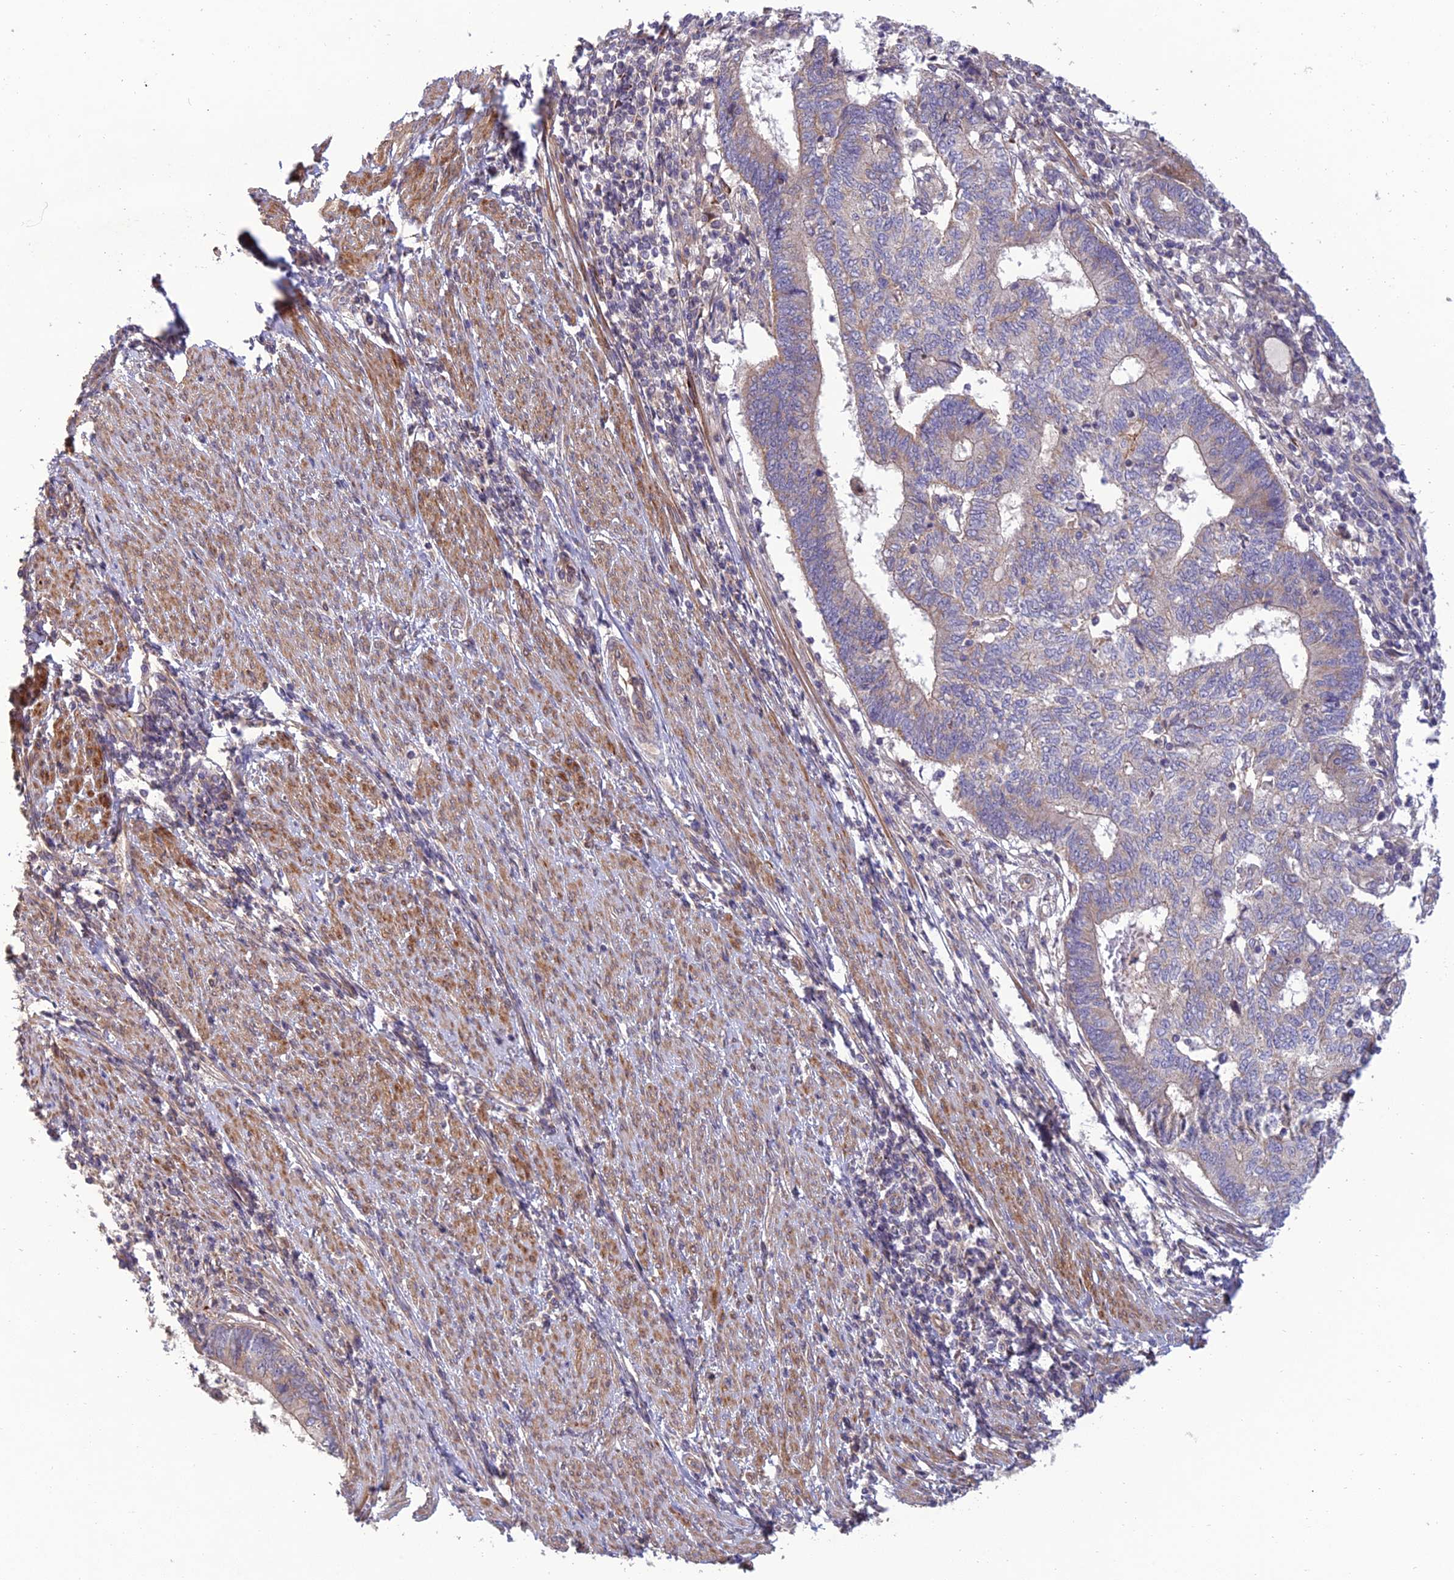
{"staining": {"intensity": "weak", "quantity": "<25%", "location": "cytoplasmic/membranous"}, "tissue": "endometrial cancer", "cell_type": "Tumor cells", "image_type": "cancer", "snomed": [{"axis": "morphology", "description": "Adenocarcinoma, NOS"}, {"axis": "topography", "description": "Uterus"}, {"axis": "topography", "description": "Endometrium"}], "caption": "Tumor cells are negative for protein expression in human endometrial cancer.", "gene": "C3orf20", "patient": {"sex": "female", "age": 70}}